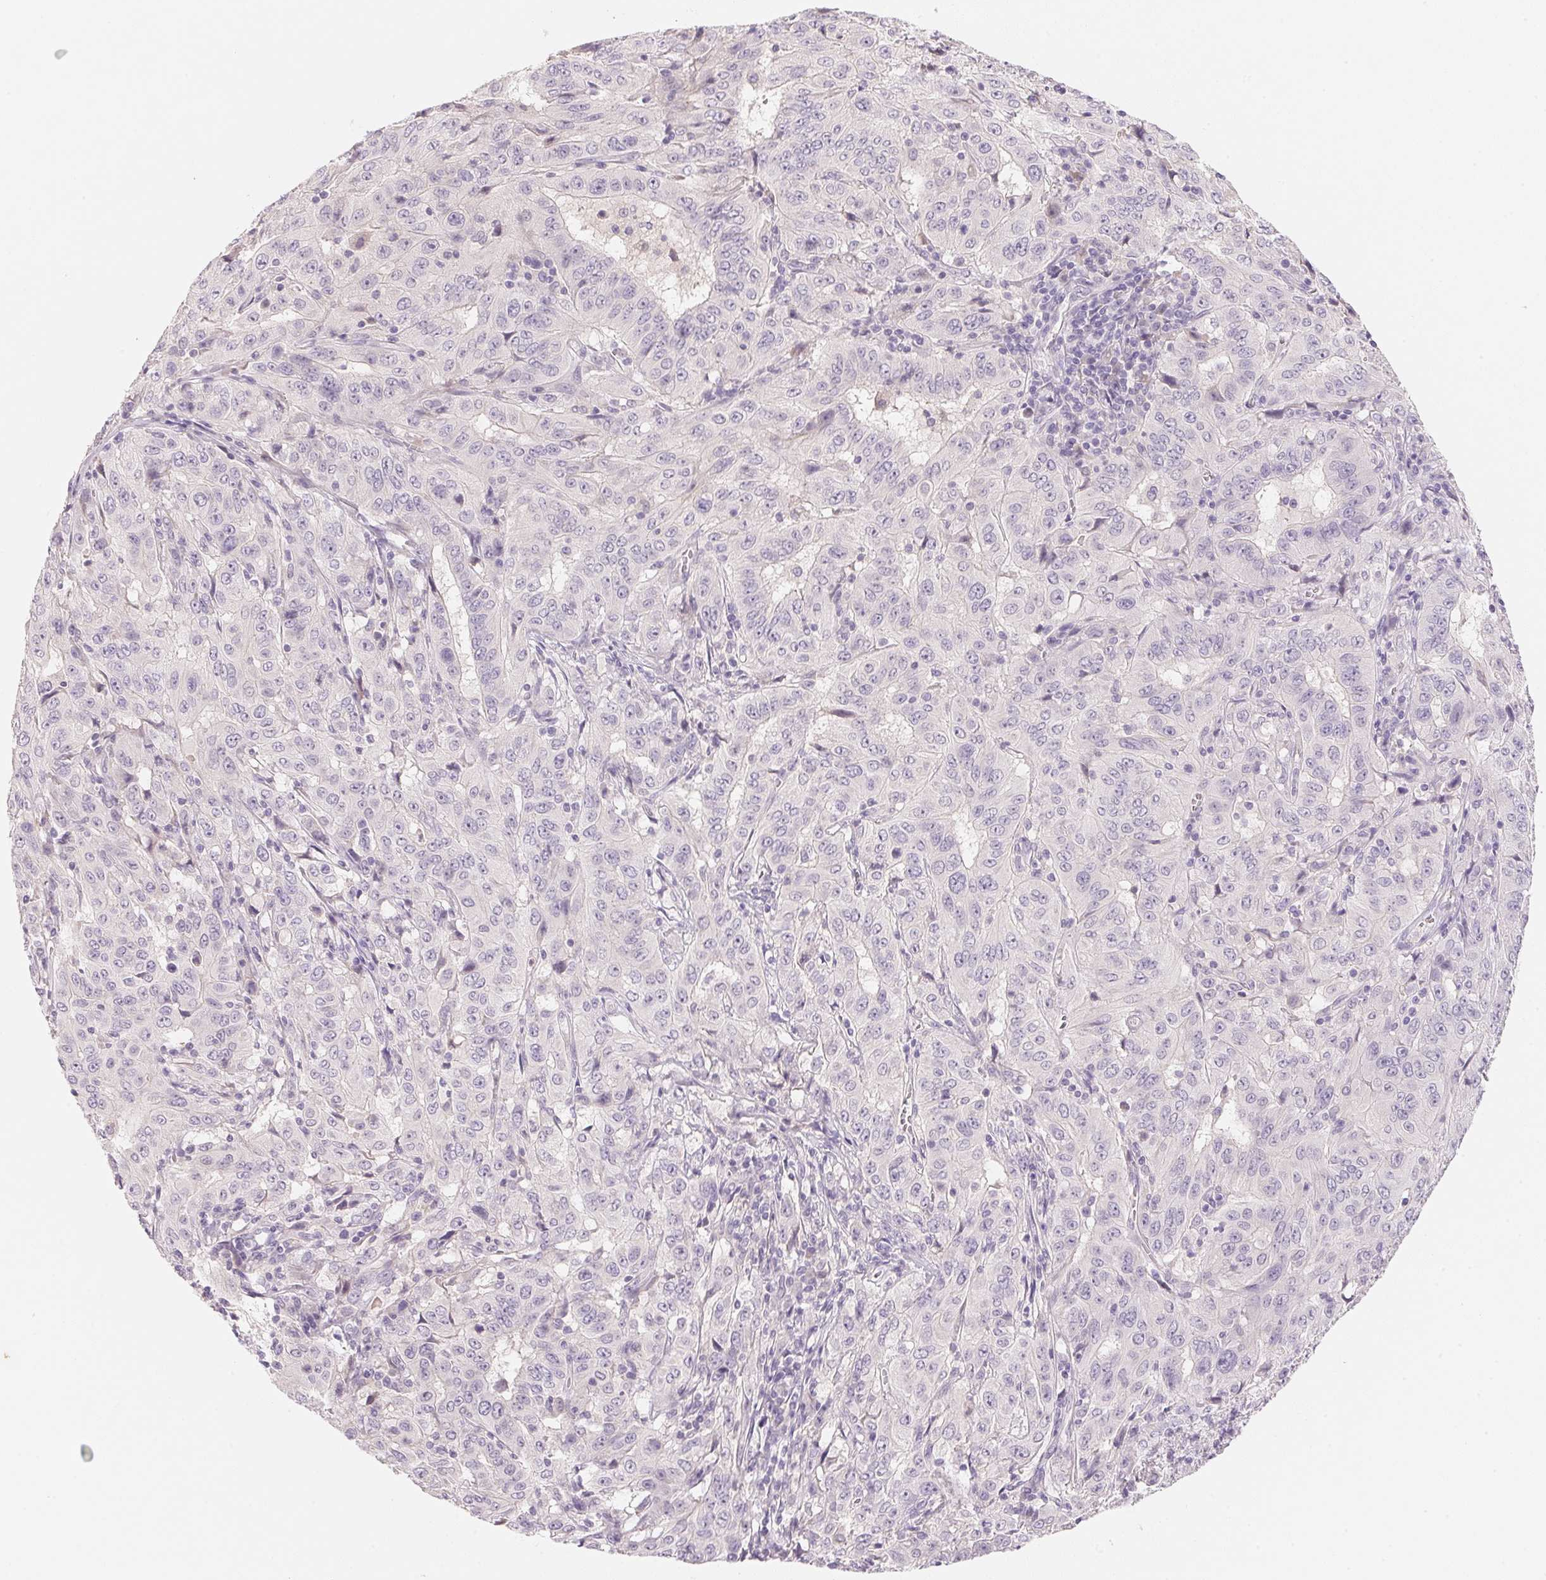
{"staining": {"intensity": "negative", "quantity": "none", "location": "none"}, "tissue": "pancreatic cancer", "cell_type": "Tumor cells", "image_type": "cancer", "snomed": [{"axis": "morphology", "description": "Adenocarcinoma, NOS"}, {"axis": "topography", "description": "Pancreas"}], "caption": "An image of human pancreatic cancer is negative for staining in tumor cells.", "gene": "MCOLN3", "patient": {"sex": "male", "age": 63}}